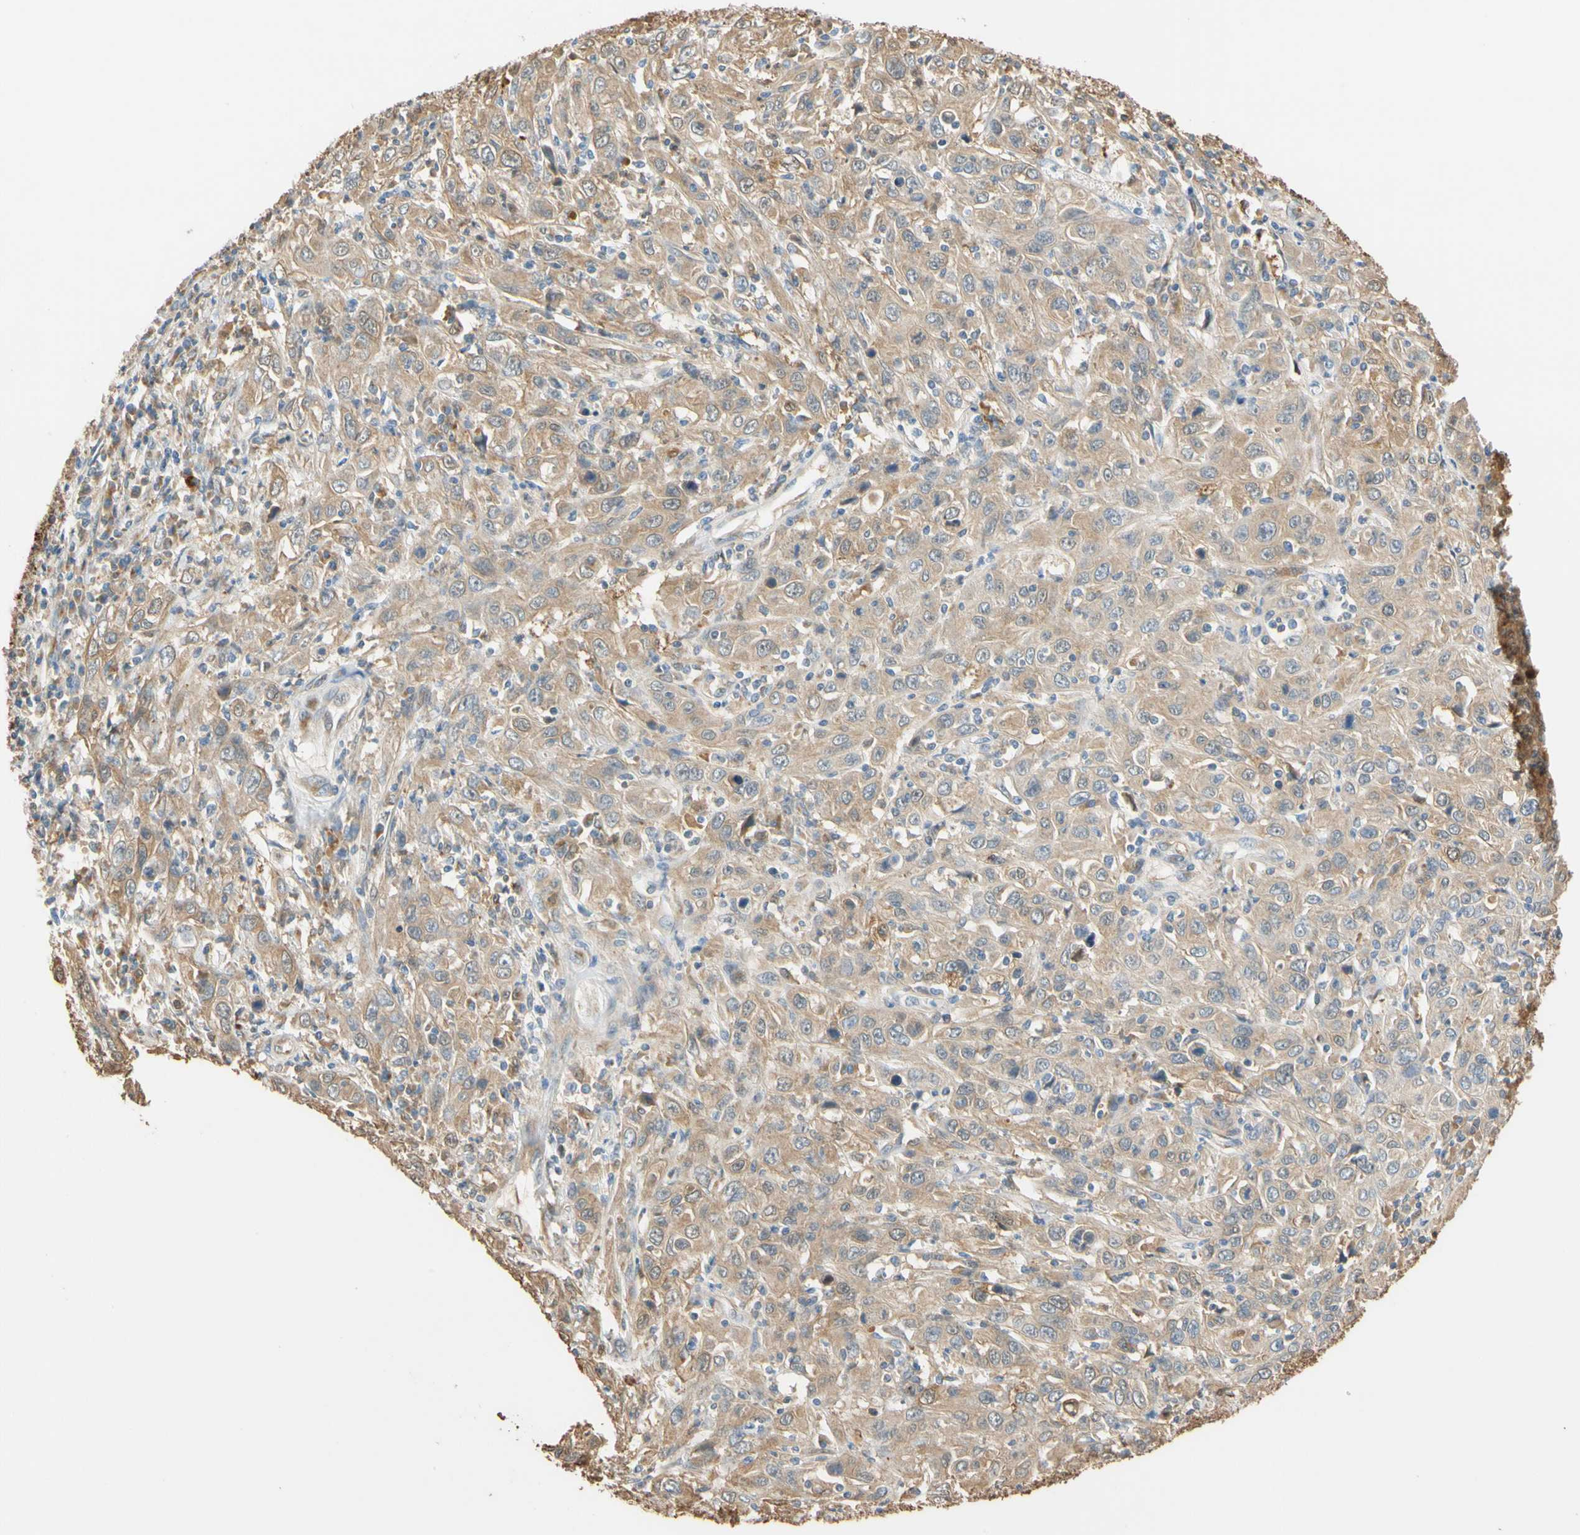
{"staining": {"intensity": "moderate", "quantity": ">75%", "location": "cytoplasmic/membranous"}, "tissue": "cervical cancer", "cell_type": "Tumor cells", "image_type": "cancer", "snomed": [{"axis": "morphology", "description": "Squamous cell carcinoma, NOS"}, {"axis": "topography", "description": "Cervix"}], "caption": "Cervical cancer (squamous cell carcinoma) was stained to show a protein in brown. There is medium levels of moderate cytoplasmic/membranous expression in about >75% of tumor cells. (Stains: DAB (3,3'-diaminobenzidine) in brown, nuclei in blue, Microscopy: brightfield microscopy at high magnification).", "gene": "GPSM2", "patient": {"sex": "female", "age": 46}}